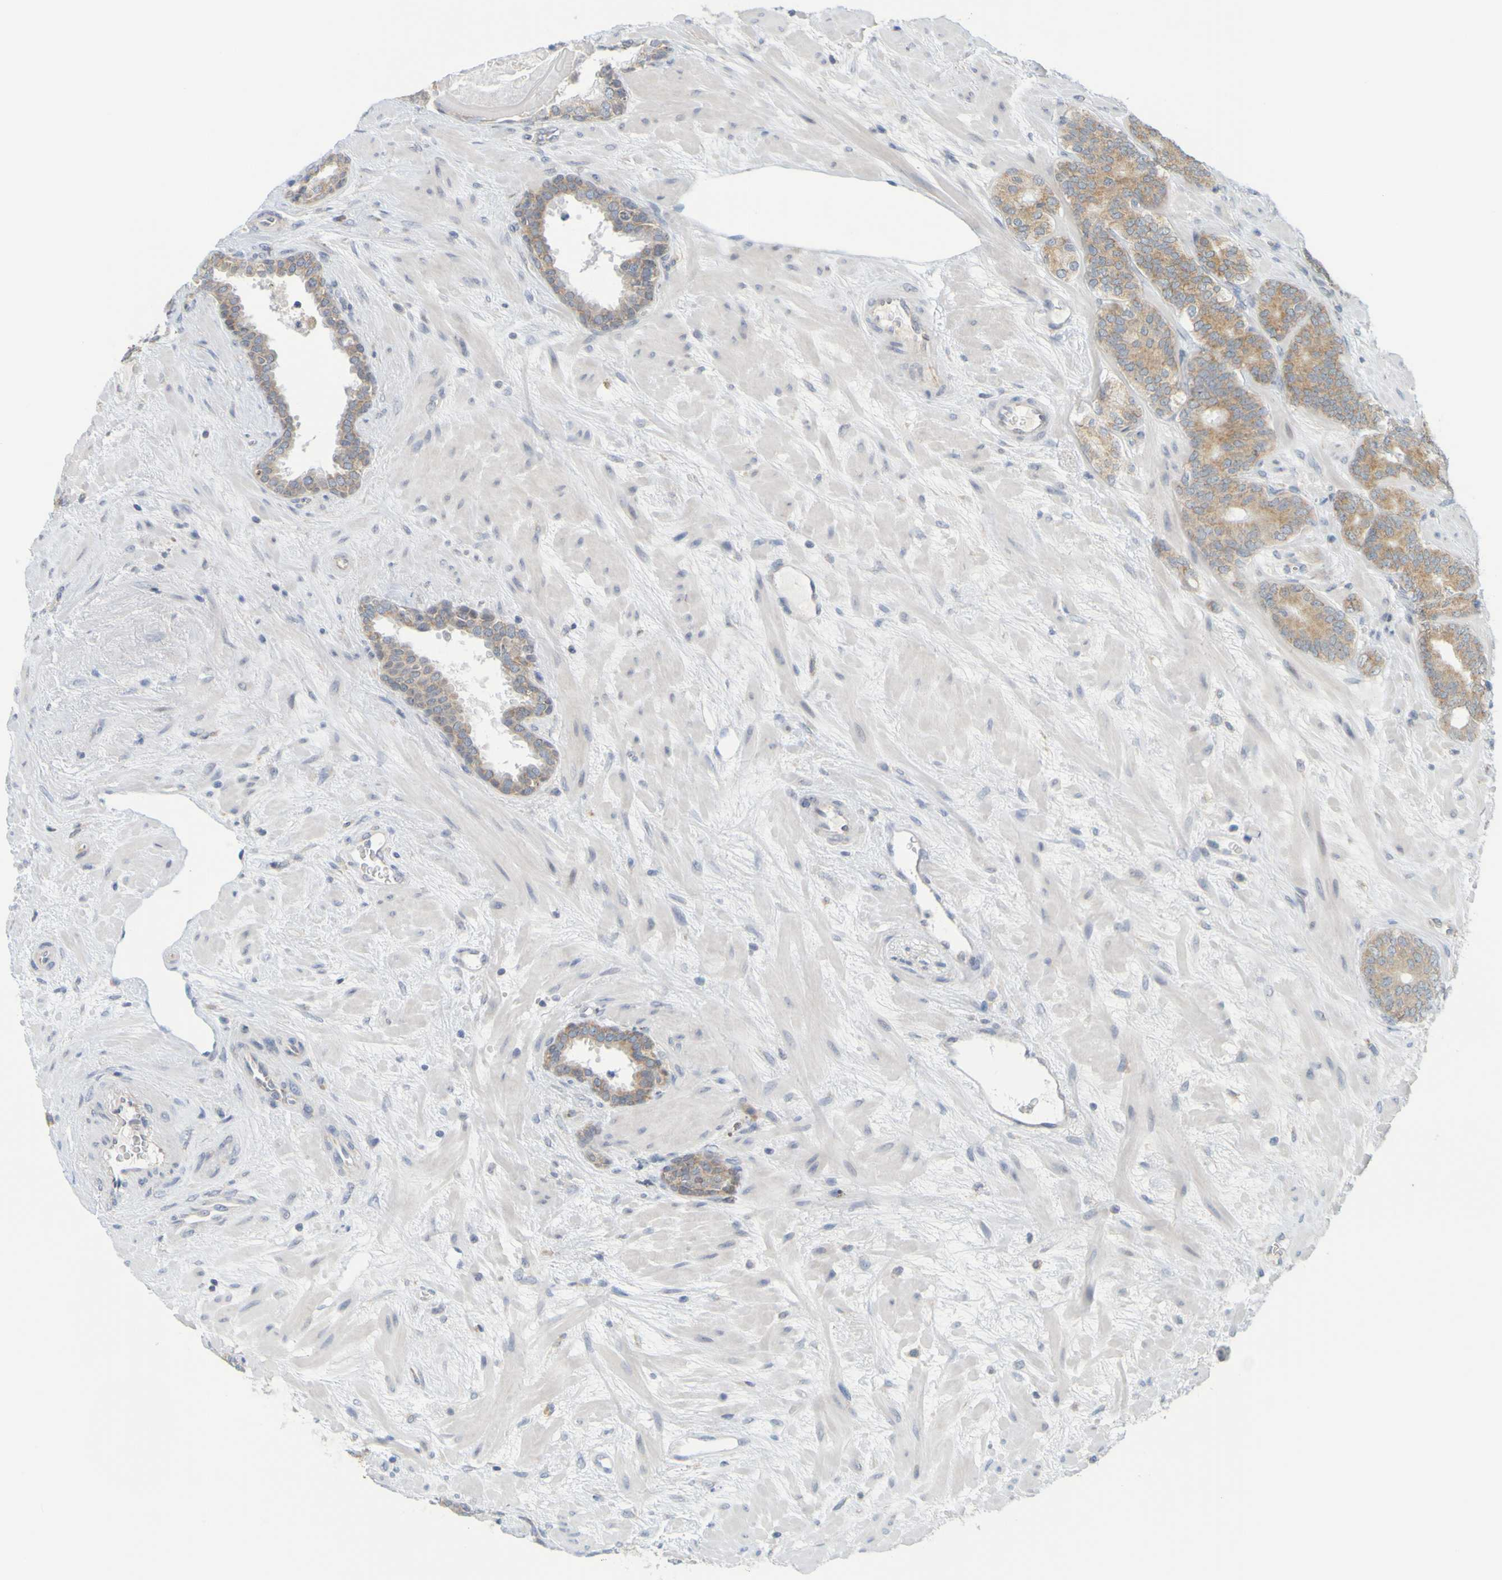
{"staining": {"intensity": "moderate", "quantity": ">75%", "location": "cytoplasmic/membranous"}, "tissue": "prostate cancer", "cell_type": "Tumor cells", "image_type": "cancer", "snomed": [{"axis": "morphology", "description": "Adenocarcinoma, Low grade"}, {"axis": "topography", "description": "Prostate"}], "caption": "Prostate cancer was stained to show a protein in brown. There is medium levels of moderate cytoplasmic/membranous expression in about >75% of tumor cells. Nuclei are stained in blue.", "gene": "MOGS", "patient": {"sex": "male", "age": 63}}